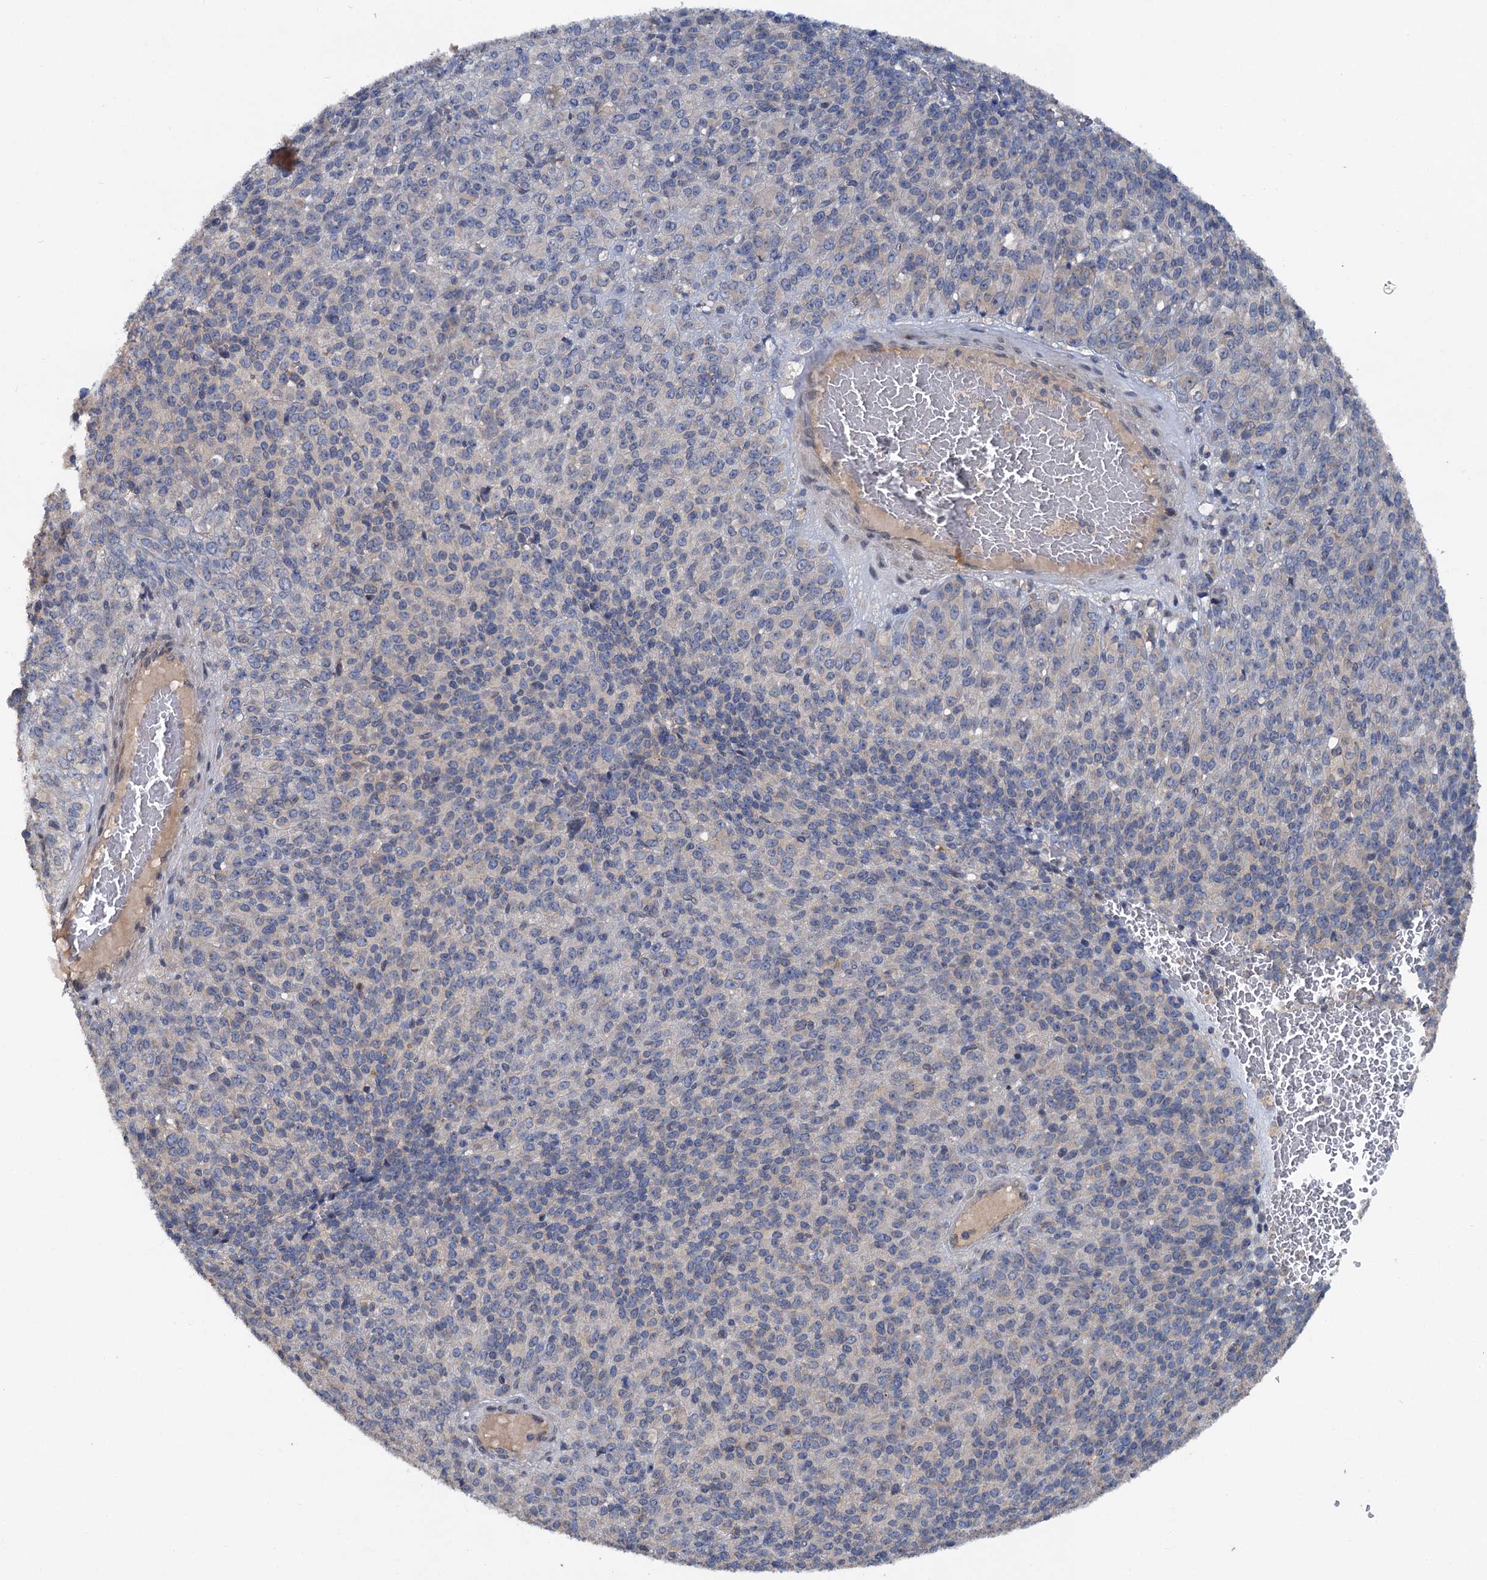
{"staining": {"intensity": "negative", "quantity": "none", "location": "none"}, "tissue": "melanoma", "cell_type": "Tumor cells", "image_type": "cancer", "snomed": [{"axis": "morphology", "description": "Malignant melanoma, Metastatic site"}, {"axis": "topography", "description": "Brain"}], "caption": "The image shows no significant expression in tumor cells of malignant melanoma (metastatic site).", "gene": "ZNF324", "patient": {"sex": "female", "age": 56}}